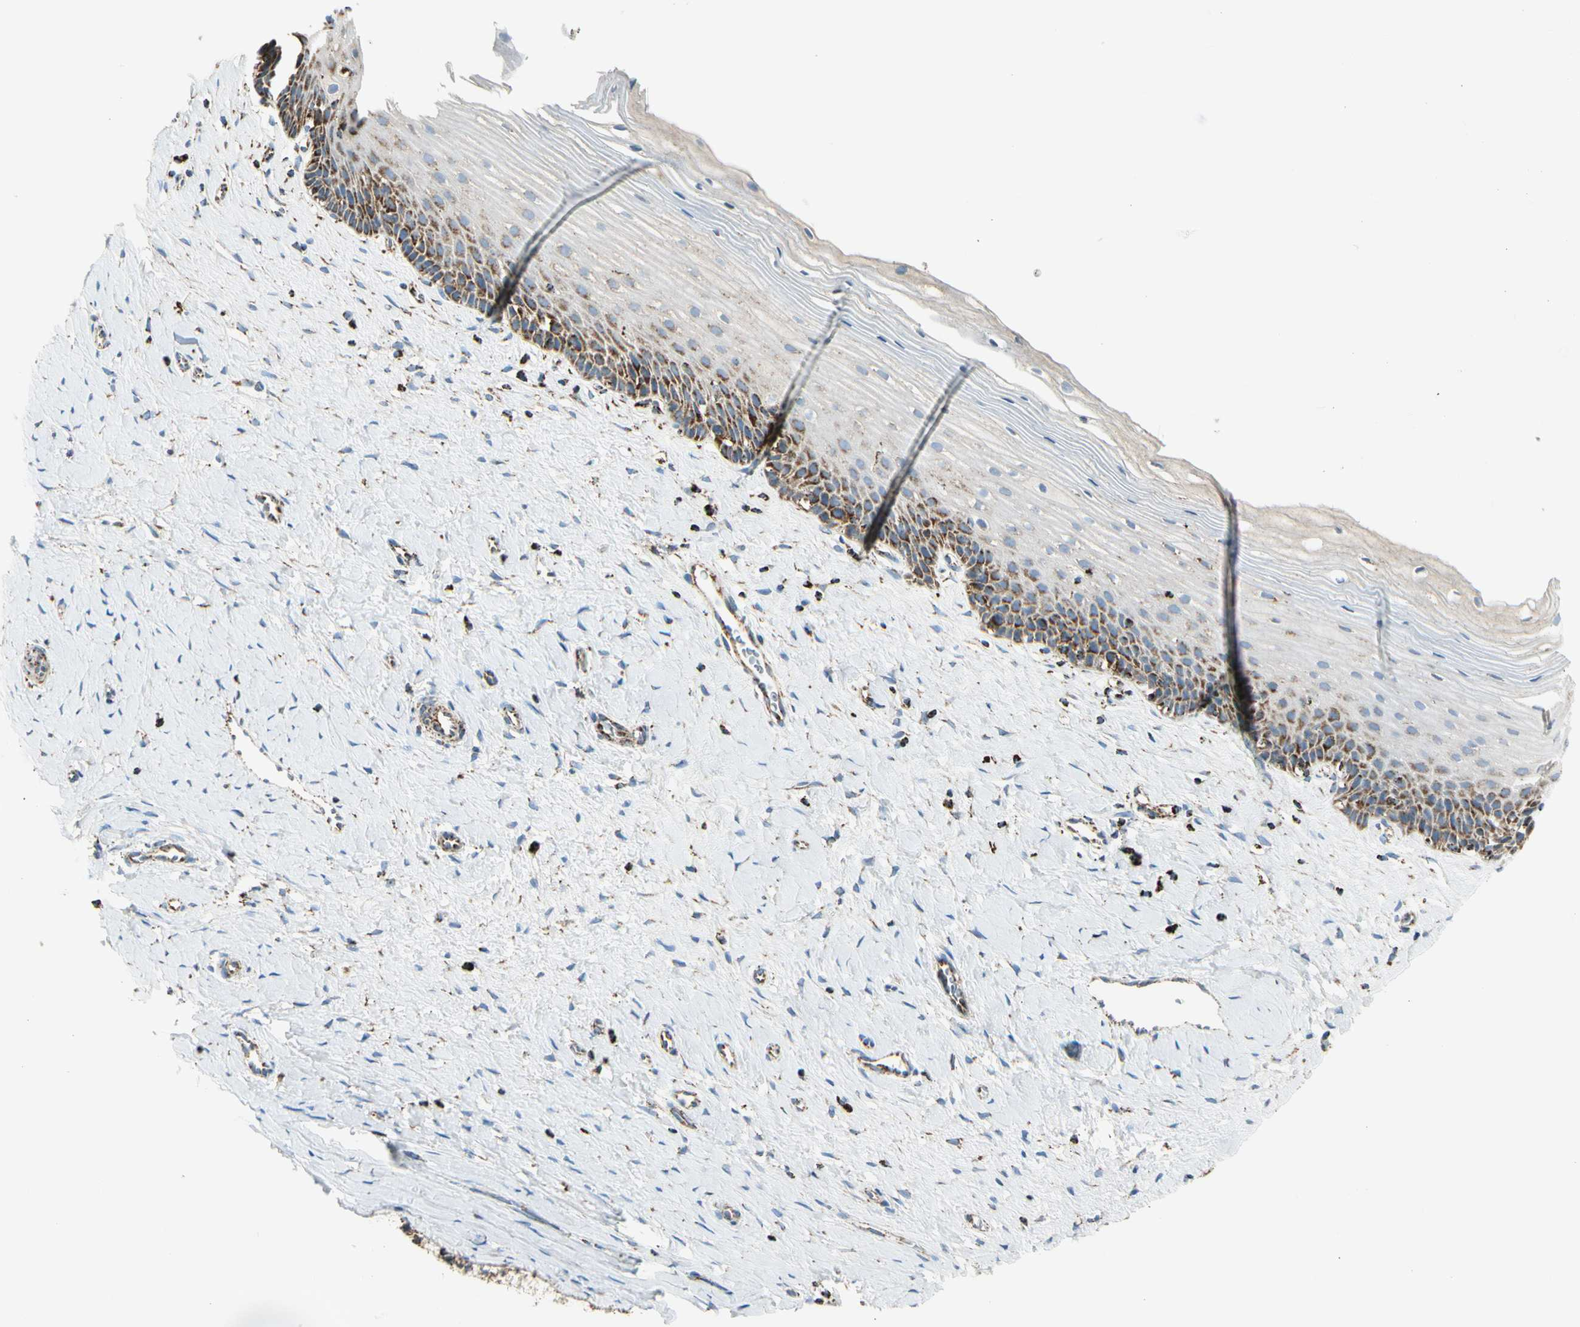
{"staining": {"intensity": "moderate", "quantity": ">75%", "location": "cytoplasmic/membranous"}, "tissue": "cervix", "cell_type": "Glandular cells", "image_type": "normal", "snomed": [{"axis": "morphology", "description": "Normal tissue, NOS"}, {"axis": "topography", "description": "Cervix"}], "caption": "Moderate cytoplasmic/membranous protein expression is appreciated in approximately >75% of glandular cells in cervix.", "gene": "ME2", "patient": {"sex": "female", "age": 39}}